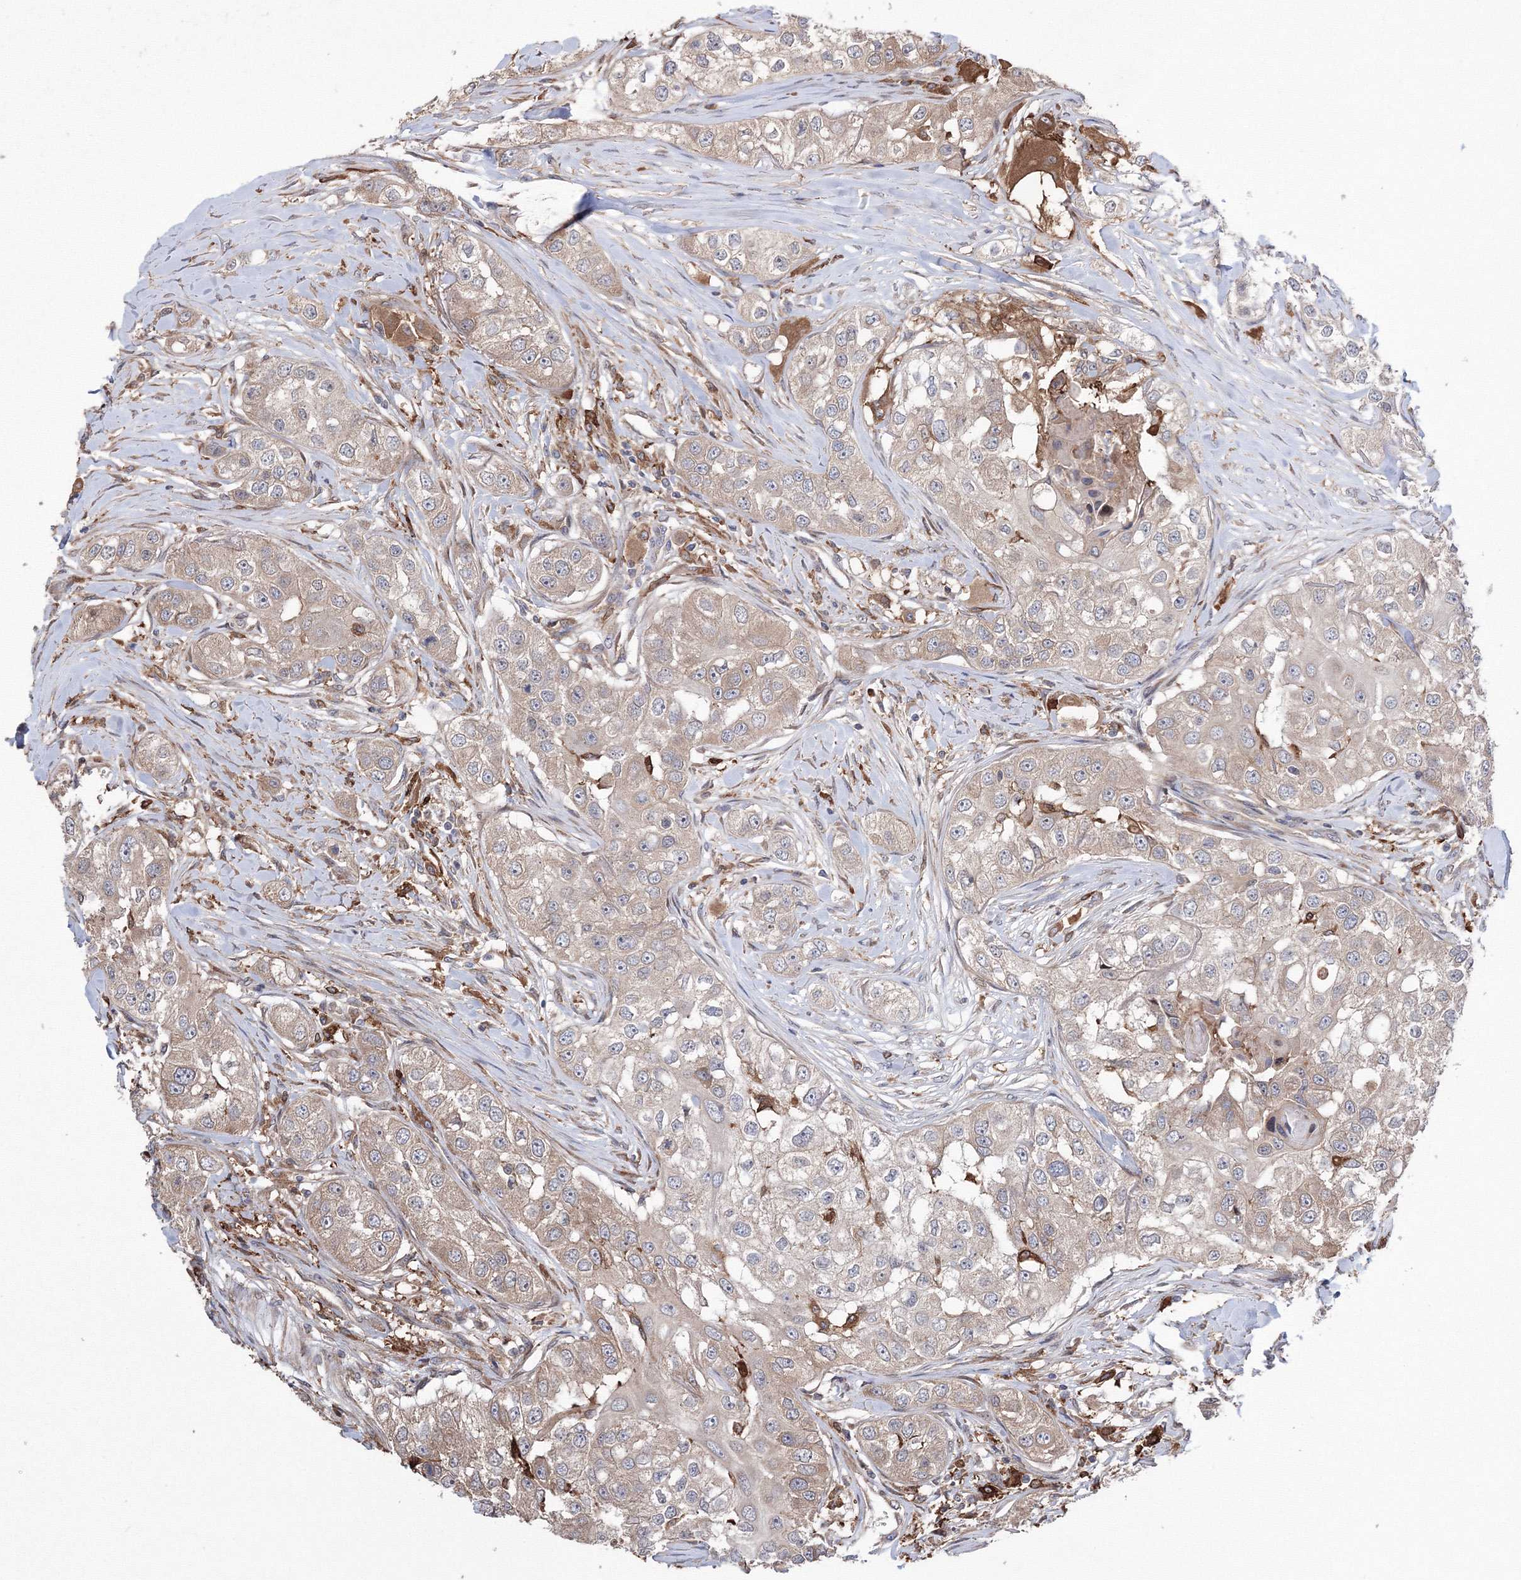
{"staining": {"intensity": "weak", "quantity": "25%-75%", "location": "cytoplasmic/membranous"}, "tissue": "head and neck cancer", "cell_type": "Tumor cells", "image_type": "cancer", "snomed": [{"axis": "morphology", "description": "Normal tissue, NOS"}, {"axis": "morphology", "description": "Squamous cell carcinoma, NOS"}, {"axis": "topography", "description": "Skeletal muscle"}, {"axis": "topography", "description": "Head-Neck"}], "caption": "A brown stain shows weak cytoplasmic/membranous positivity of a protein in head and neck squamous cell carcinoma tumor cells.", "gene": "RANBP3L", "patient": {"sex": "male", "age": 51}}